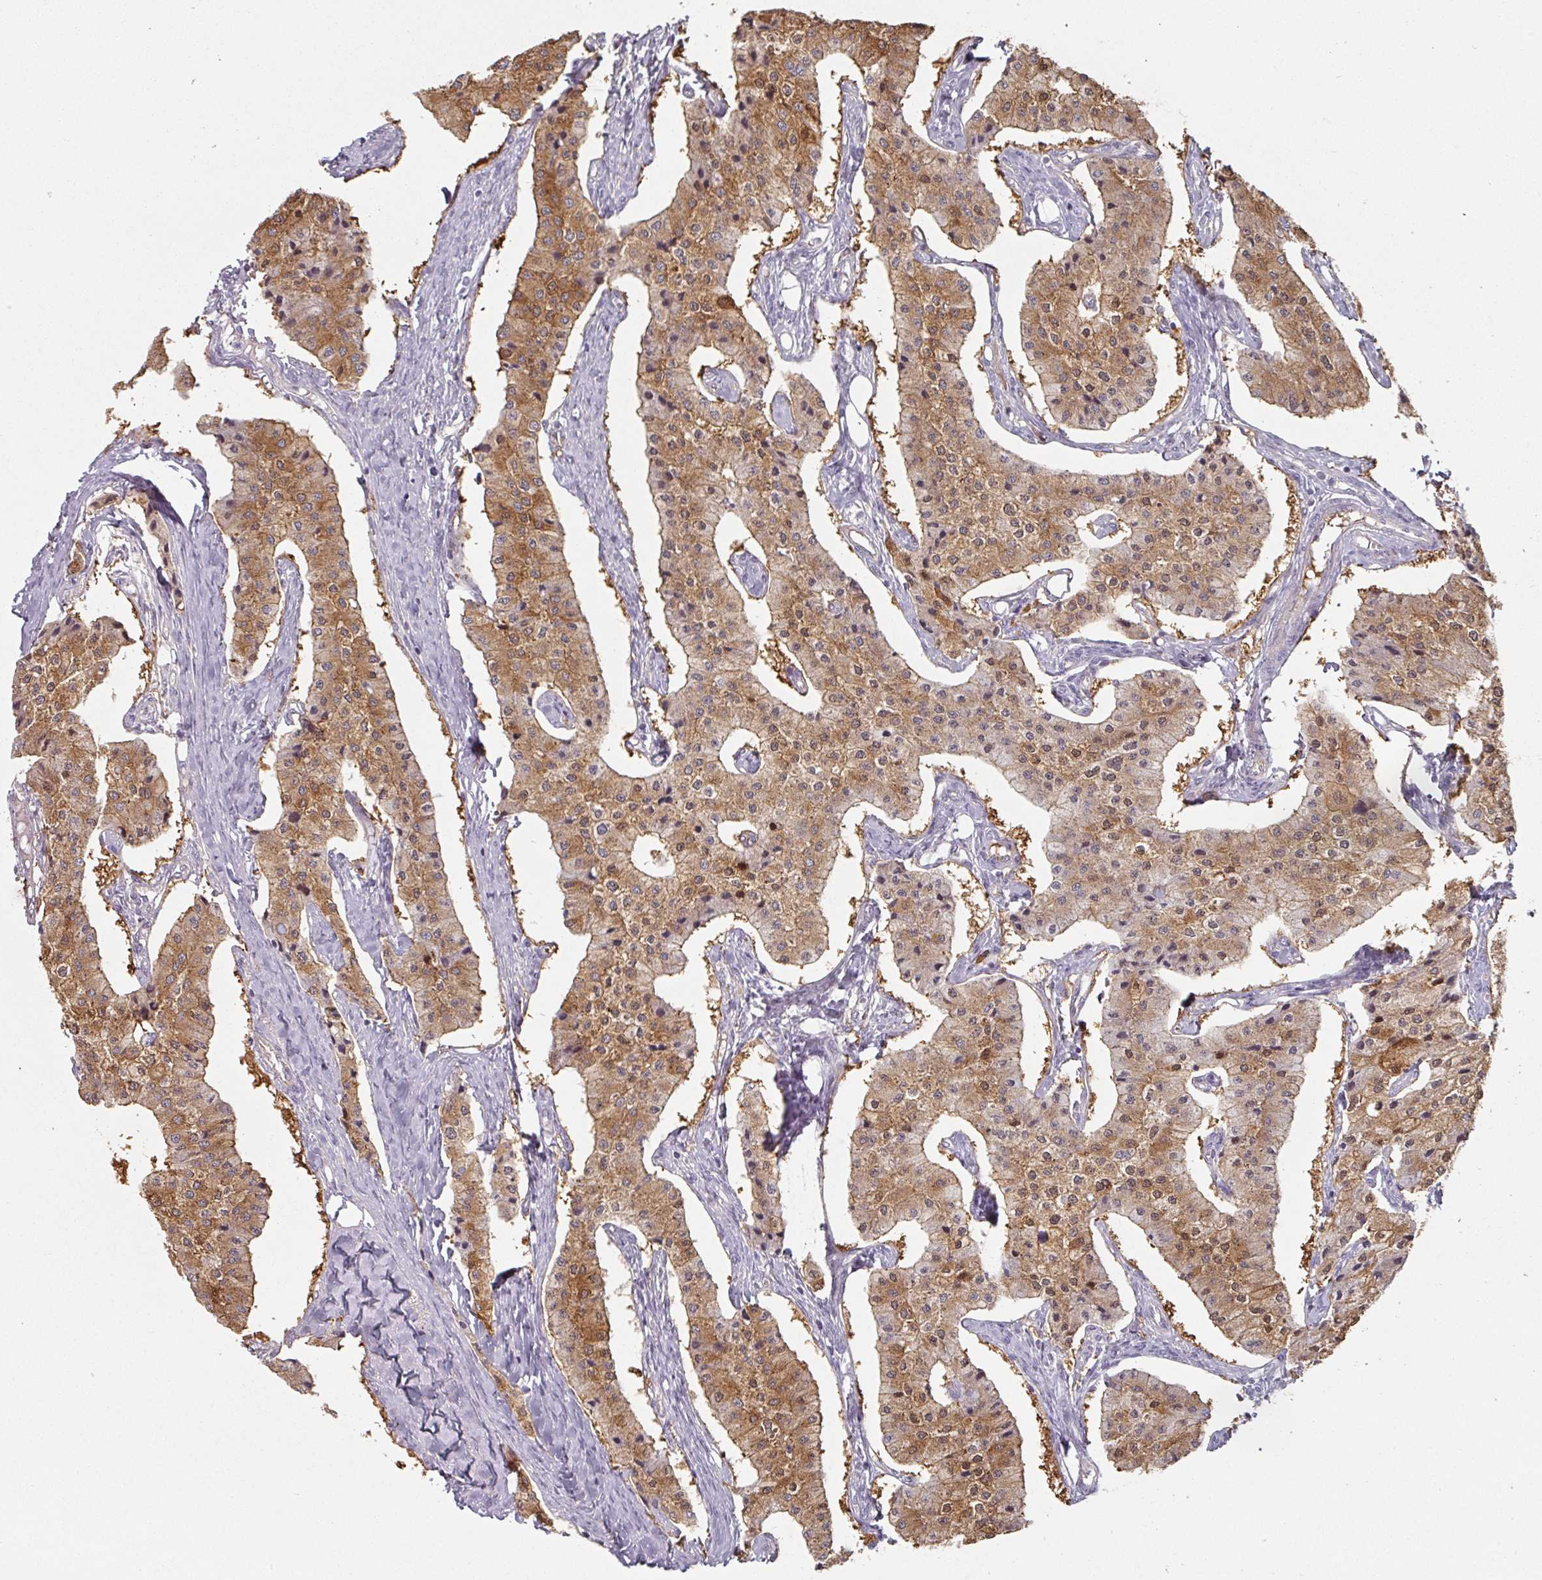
{"staining": {"intensity": "moderate", "quantity": ">75%", "location": "cytoplasmic/membranous"}, "tissue": "carcinoid", "cell_type": "Tumor cells", "image_type": "cancer", "snomed": [{"axis": "morphology", "description": "Carcinoid, malignant, NOS"}, {"axis": "topography", "description": "Colon"}], "caption": "Moderate cytoplasmic/membranous protein expression is identified in about >75% of tumor cells in carcinoid.", "gene": "CEP78", "patient": {"sex": "female", "age": 52}}